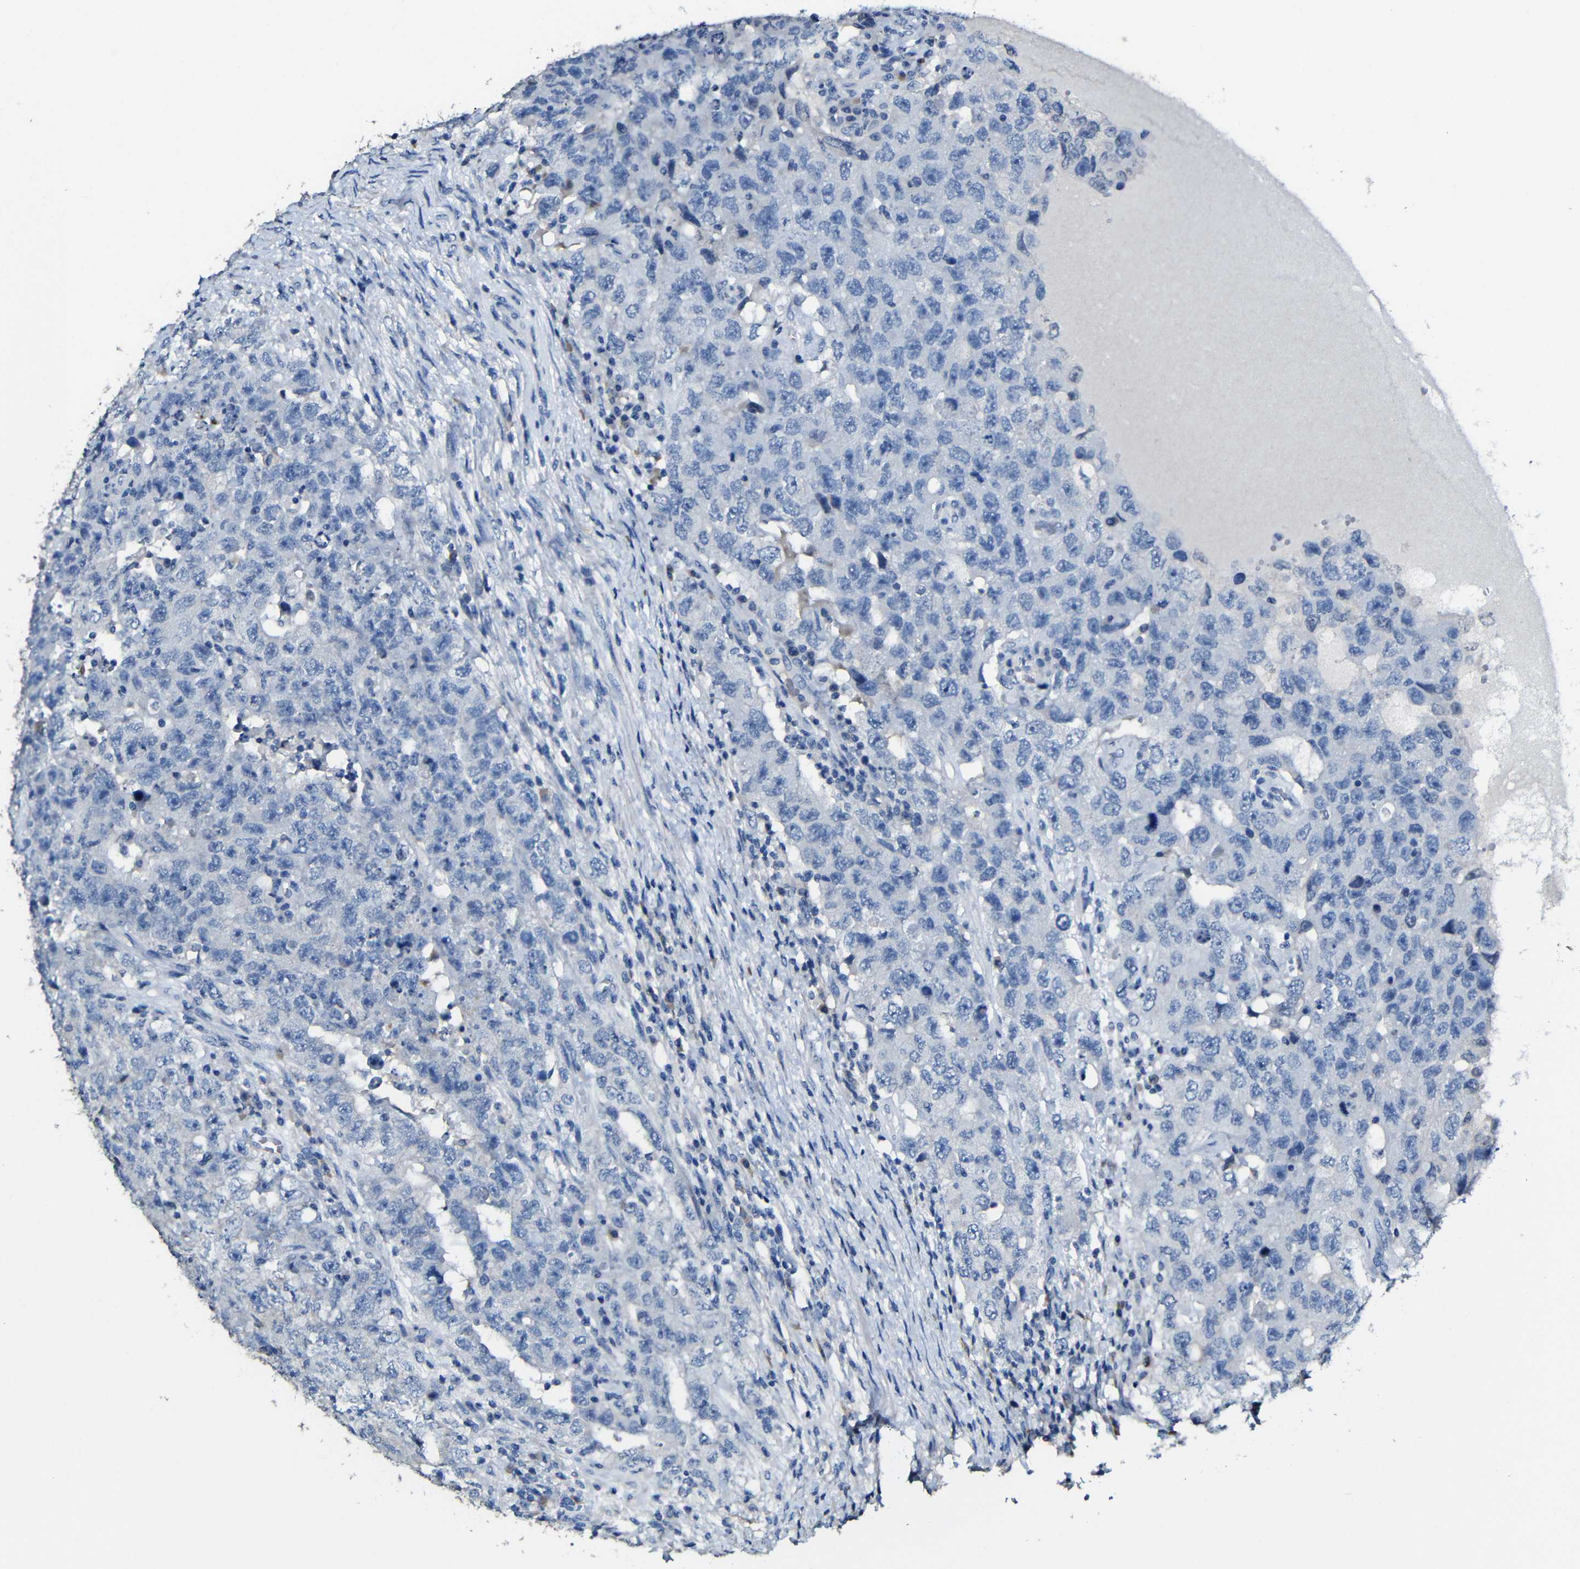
{"staining": {"intensity": "negative", "quantity": "none", "location": "none"}, "tissue": "testis cancer", "cell_type": "Tumor cells", "image_type": "cancer", "snomed": [{"axis": "morphology", "description": "Carcinoma, Embryonal, NOS"}, {"axis": "topography", "description": "Testis"}], "caption": "DAB (3,3'-diaminobenzidine) immunohistochemical staining of human embryonal carcinoma (testis) shows no significant positivity in tumor cells. (DAB (3,3'-diaminobenzidine) IHC with hematoxylin counter stain).", "gene": "ACKR2", "patient": {"sex": "male", "age": 26}}